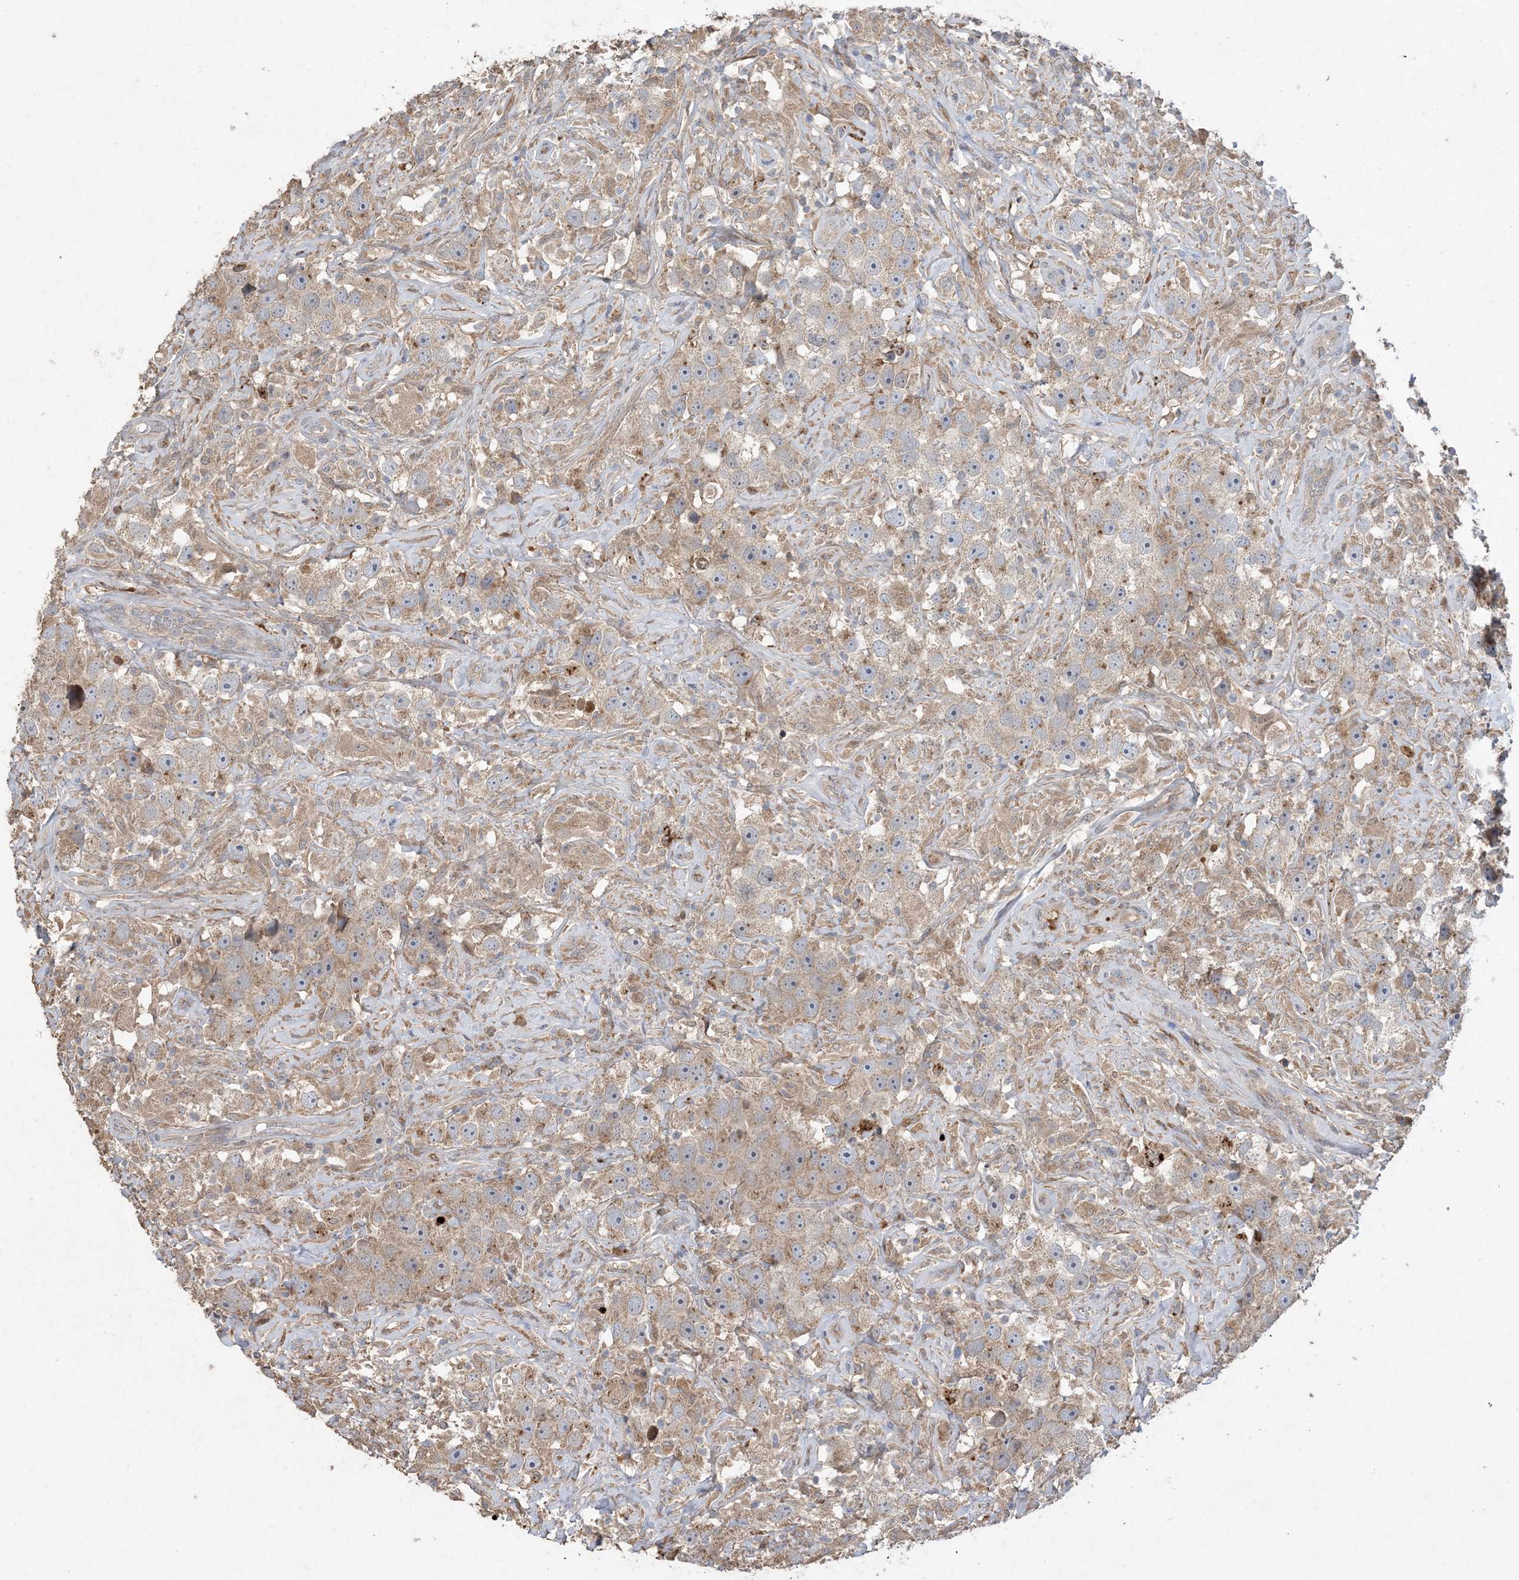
{"staining": {"intensity": "weak", "quantity": ">75%", "location": "cytoplasmic/membranous"}, "tissue": "testis cancer", "cell_type": "Tumor cells", "image_type": "cancer", "snomed": [{"axis": "morphology", "description": "Seminoma, NOS"}, {"axis": "topography", "description": "Testis"}], "caption": "Immunohistochemistry staining of testis seminoma, which demonstrates low levels of weak cytoplasmic/membranous positivity in about >75% of tumor cells indicating weak cytoplasmic/membranous protein expression. The staining was performed using DAB (3,3'-diaminobenzidine) (brown) for protein detection and nuclei were counterstained in hematoxylin (blue).", "gene": "MASP2", "patient": {"sex": "male", "age": 49}}